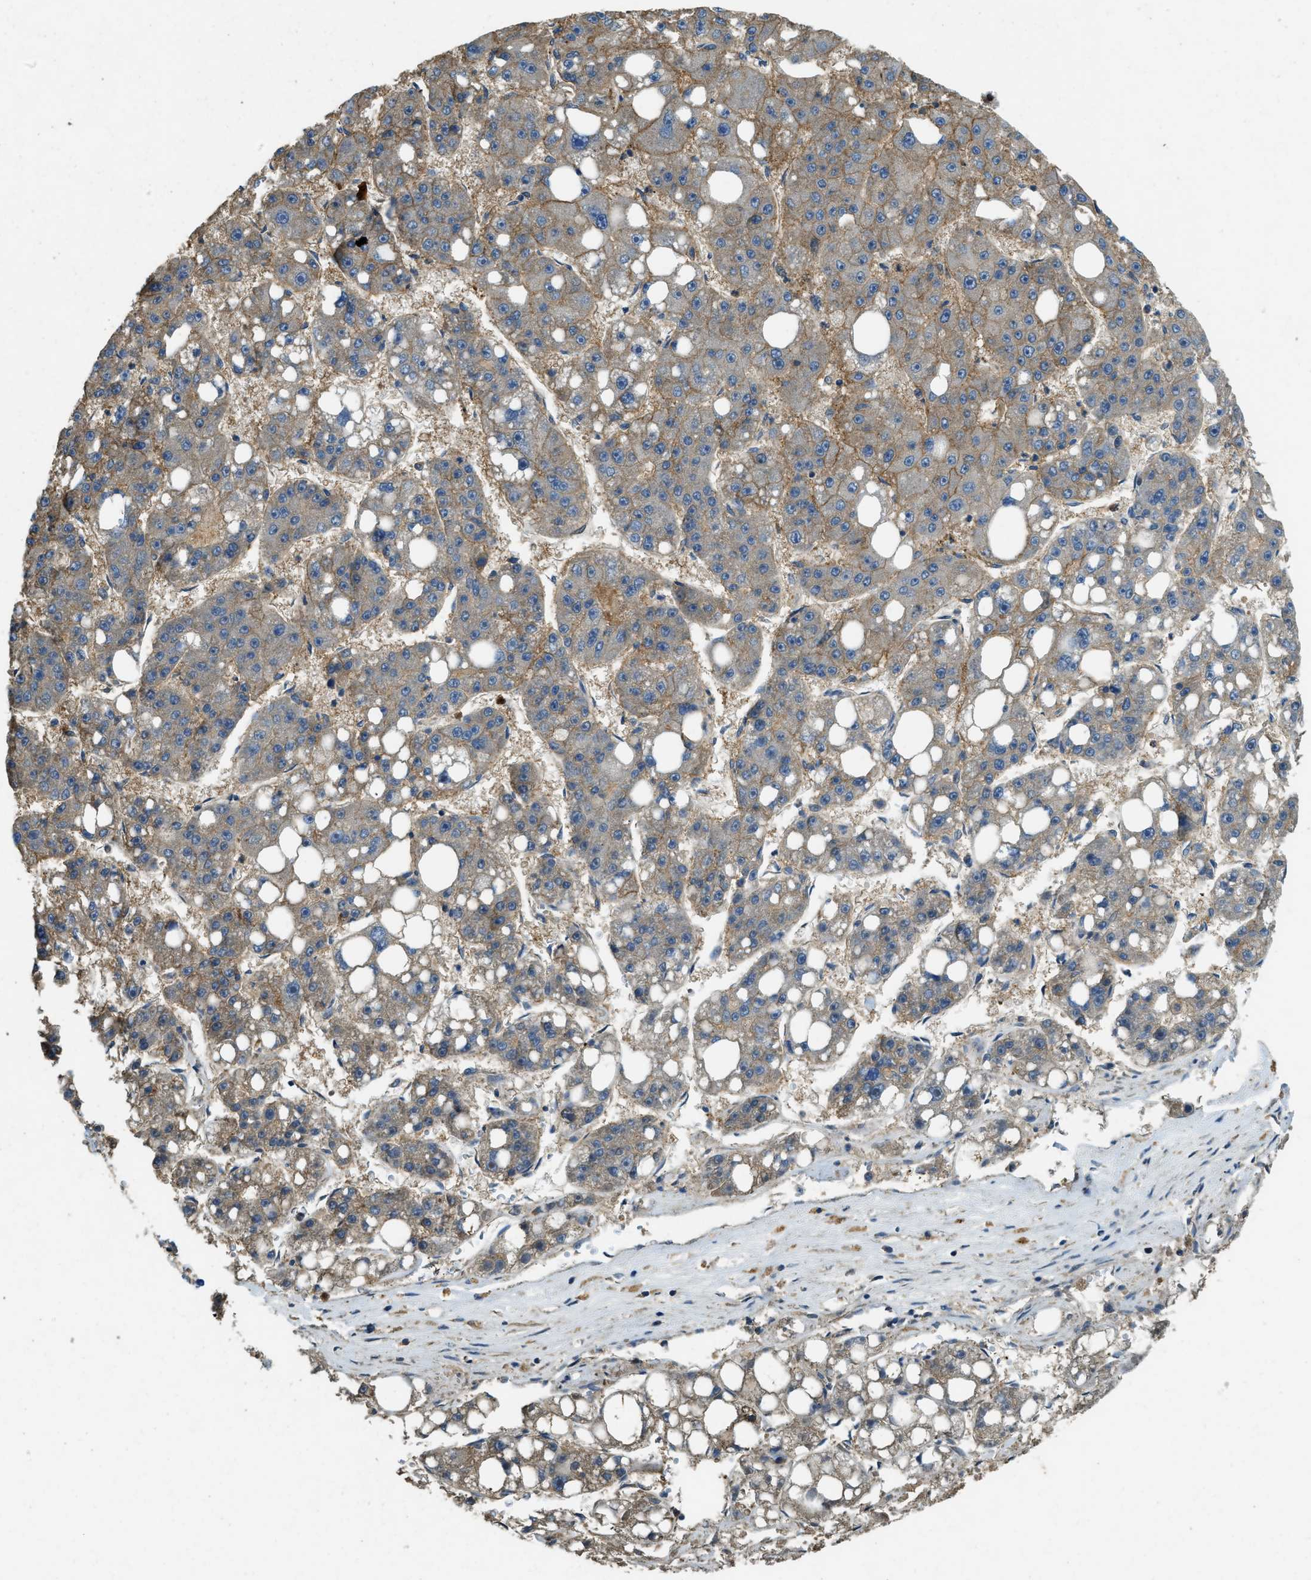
{"staining": {"intensity": "weak", "quantity": "25%-75%", "location": "cytoplasmic/membranous"}, "tissue": "liver cancer", "cell_type": "Tumor cells", "image_type": "cancer", "snomed": [{"axis": "morphology", "description": "Carcinoma, Hepatocellular, NOS"}, {"axis": "topography", "description": "Liver"}], "caption": "Liver hepatocellular carcinoma stained for a protein displays weak cytoplasmic/membranous positivity in tumor cells. (DAB (3,3'-diaminobenzidine) = brown stain, brightfield microscopy at high magnification).", "gene": "ATP8B1", "patient": {"sex": "female", "age": 61}}